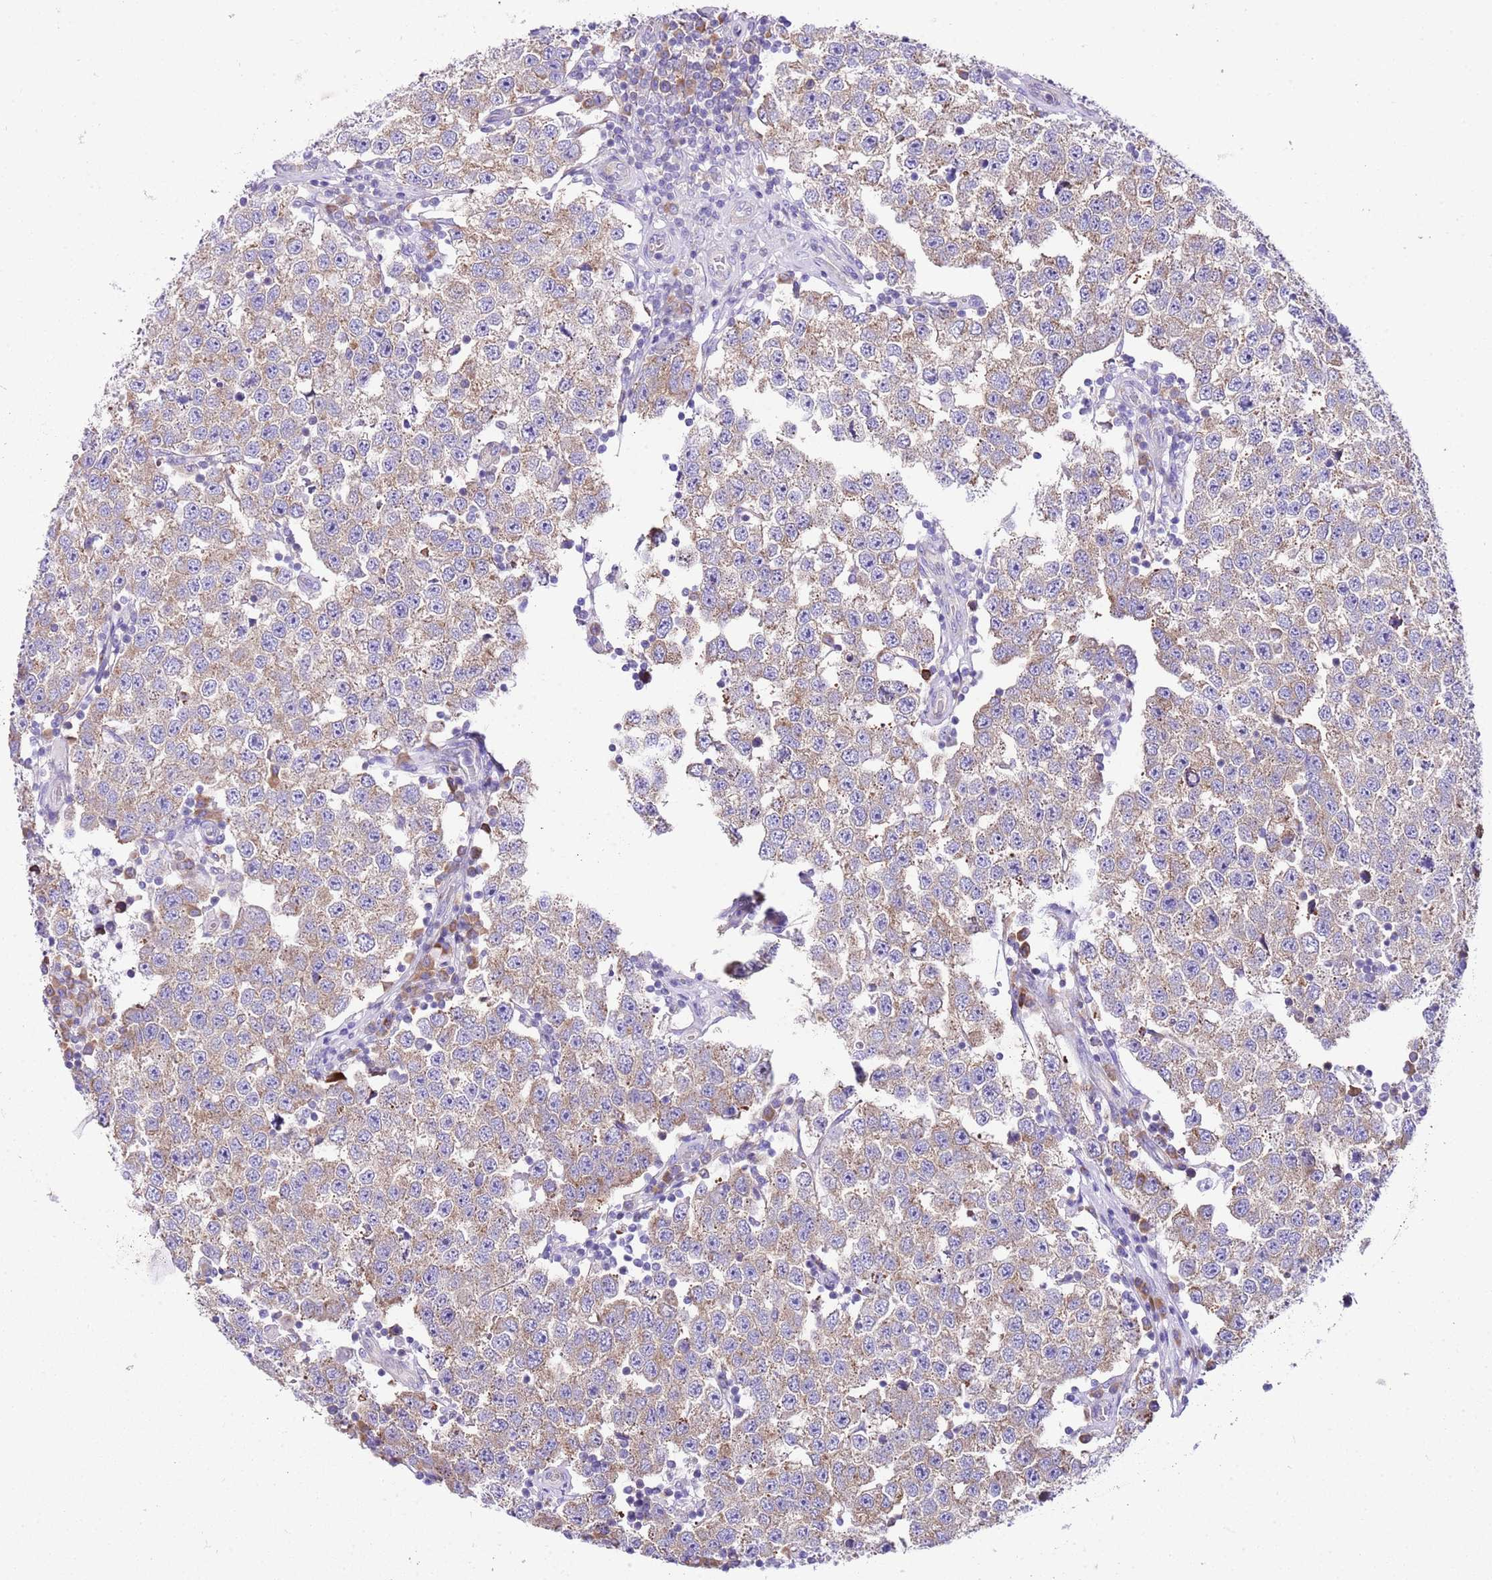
{"staining": {"intensity": "weak", "quantity": ">75%", "location": "cytoplasmic/membranous"}, "tissue": "testis cancer", "cell_type": "Tumor cells", "image_type": "cancer", "snomed": [{"axis": "morphology", "description": "Seminoma, NOS"}, {"axis": "topography", "description": "Testis"}], "caption": "Testis seminoma tissue exhibits weak cytoplasmic/membranous expression in approximately >75% of tumor cells, visualized by immunohistochemistry.", "gene": "RPS10", "patient": {"sex": "male", "age": 34}}